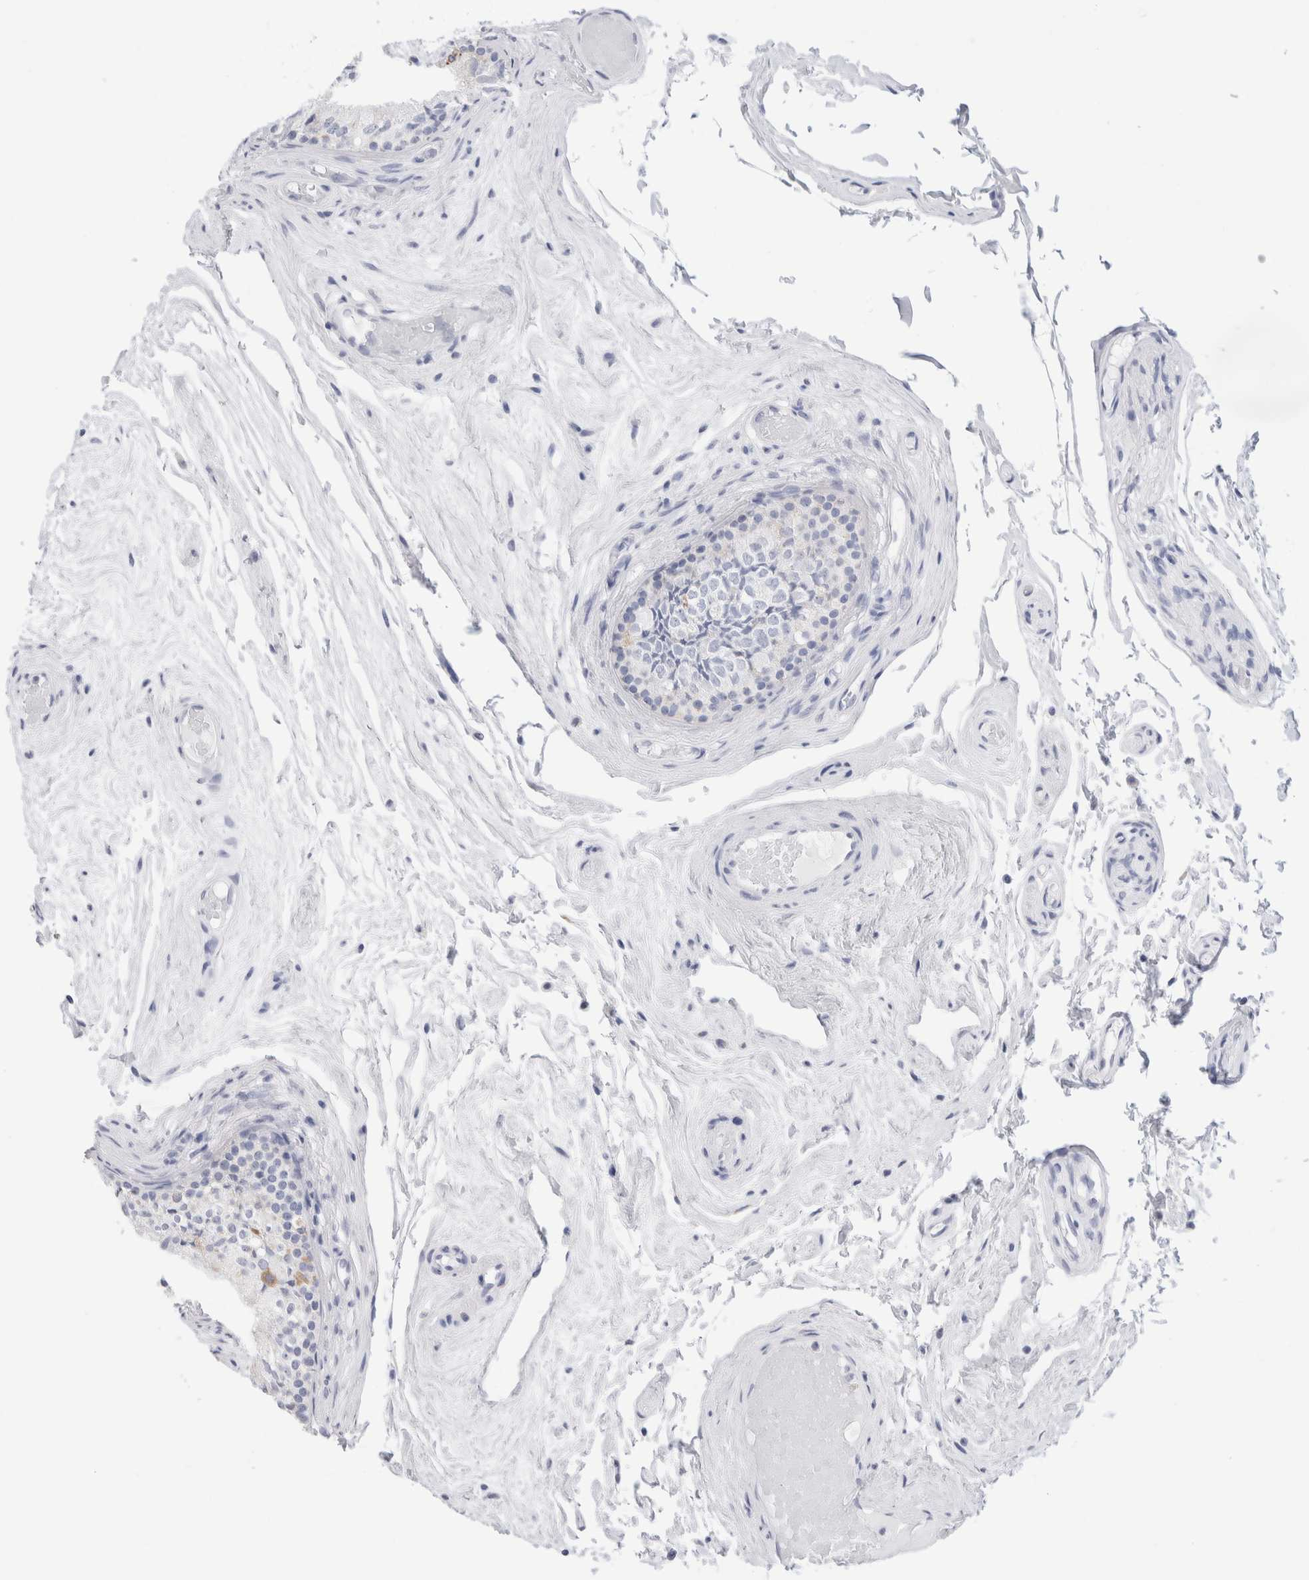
{"staining": {"intensity": "moderate", "quantity": "25%-75%", "location": "cytoplasmic/membranous"}, "tissue": "epididymis", "cell_type": "Glandular cells", "image_type": "normal", "snomed": [{"axis": "morphology", "description": "Normal tissue, NOS"}, {"axis": "topography", "description": "Epididymis"}], "caption": "Immunohistochemical staining of benign human epididymis shows medium levels of moderate cytoplasmic/membranous expression in approximately 25%-75% of glandular cells.", "gene": "ECHDC2", "patient": {"sex": "male", "age": 79}}